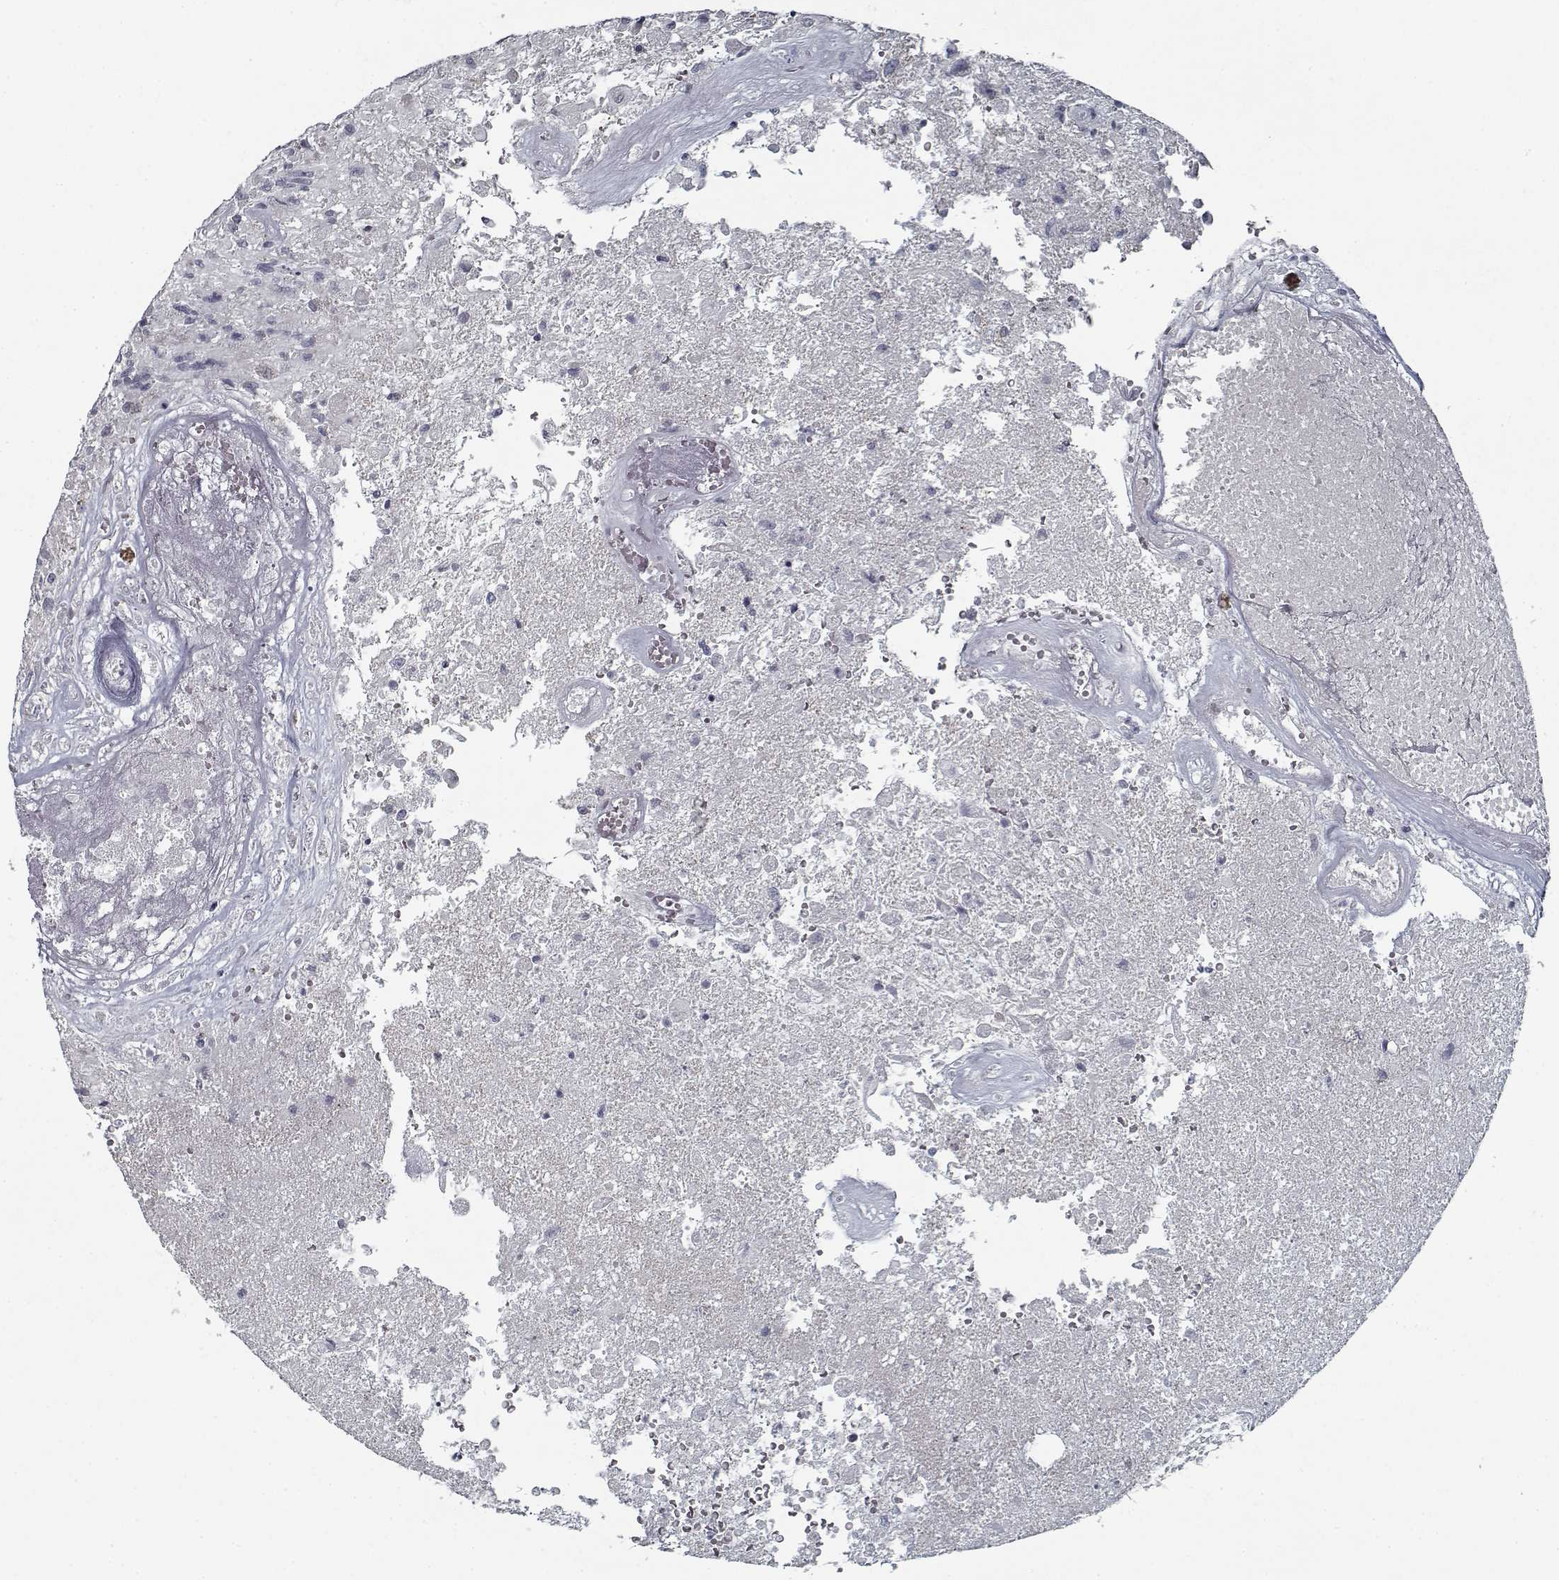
{"staining": {"intensity": "negative", "quantity": "none", "location": "none"}, "tissue": "glioma", "cell_type": "Tumor cells", "image_type": "cancer", "snomed": [{"axis": "morphology", "description": "Glioma, malignant, High grade"}, {"axis": "topography", "description": "Brain"}], "caption": "DAB (3,3'-diaminobenzidine) immunohistochemical staining of glioma shows no significant expression in tumor cells. (DAB (3,3'-diaminobenzidine) immunohistochemistry (IHC) visualized using brightfield microscopy, high magnification).", "gene": "GAD2", "patient": {"sex": "male", "age": 56}}